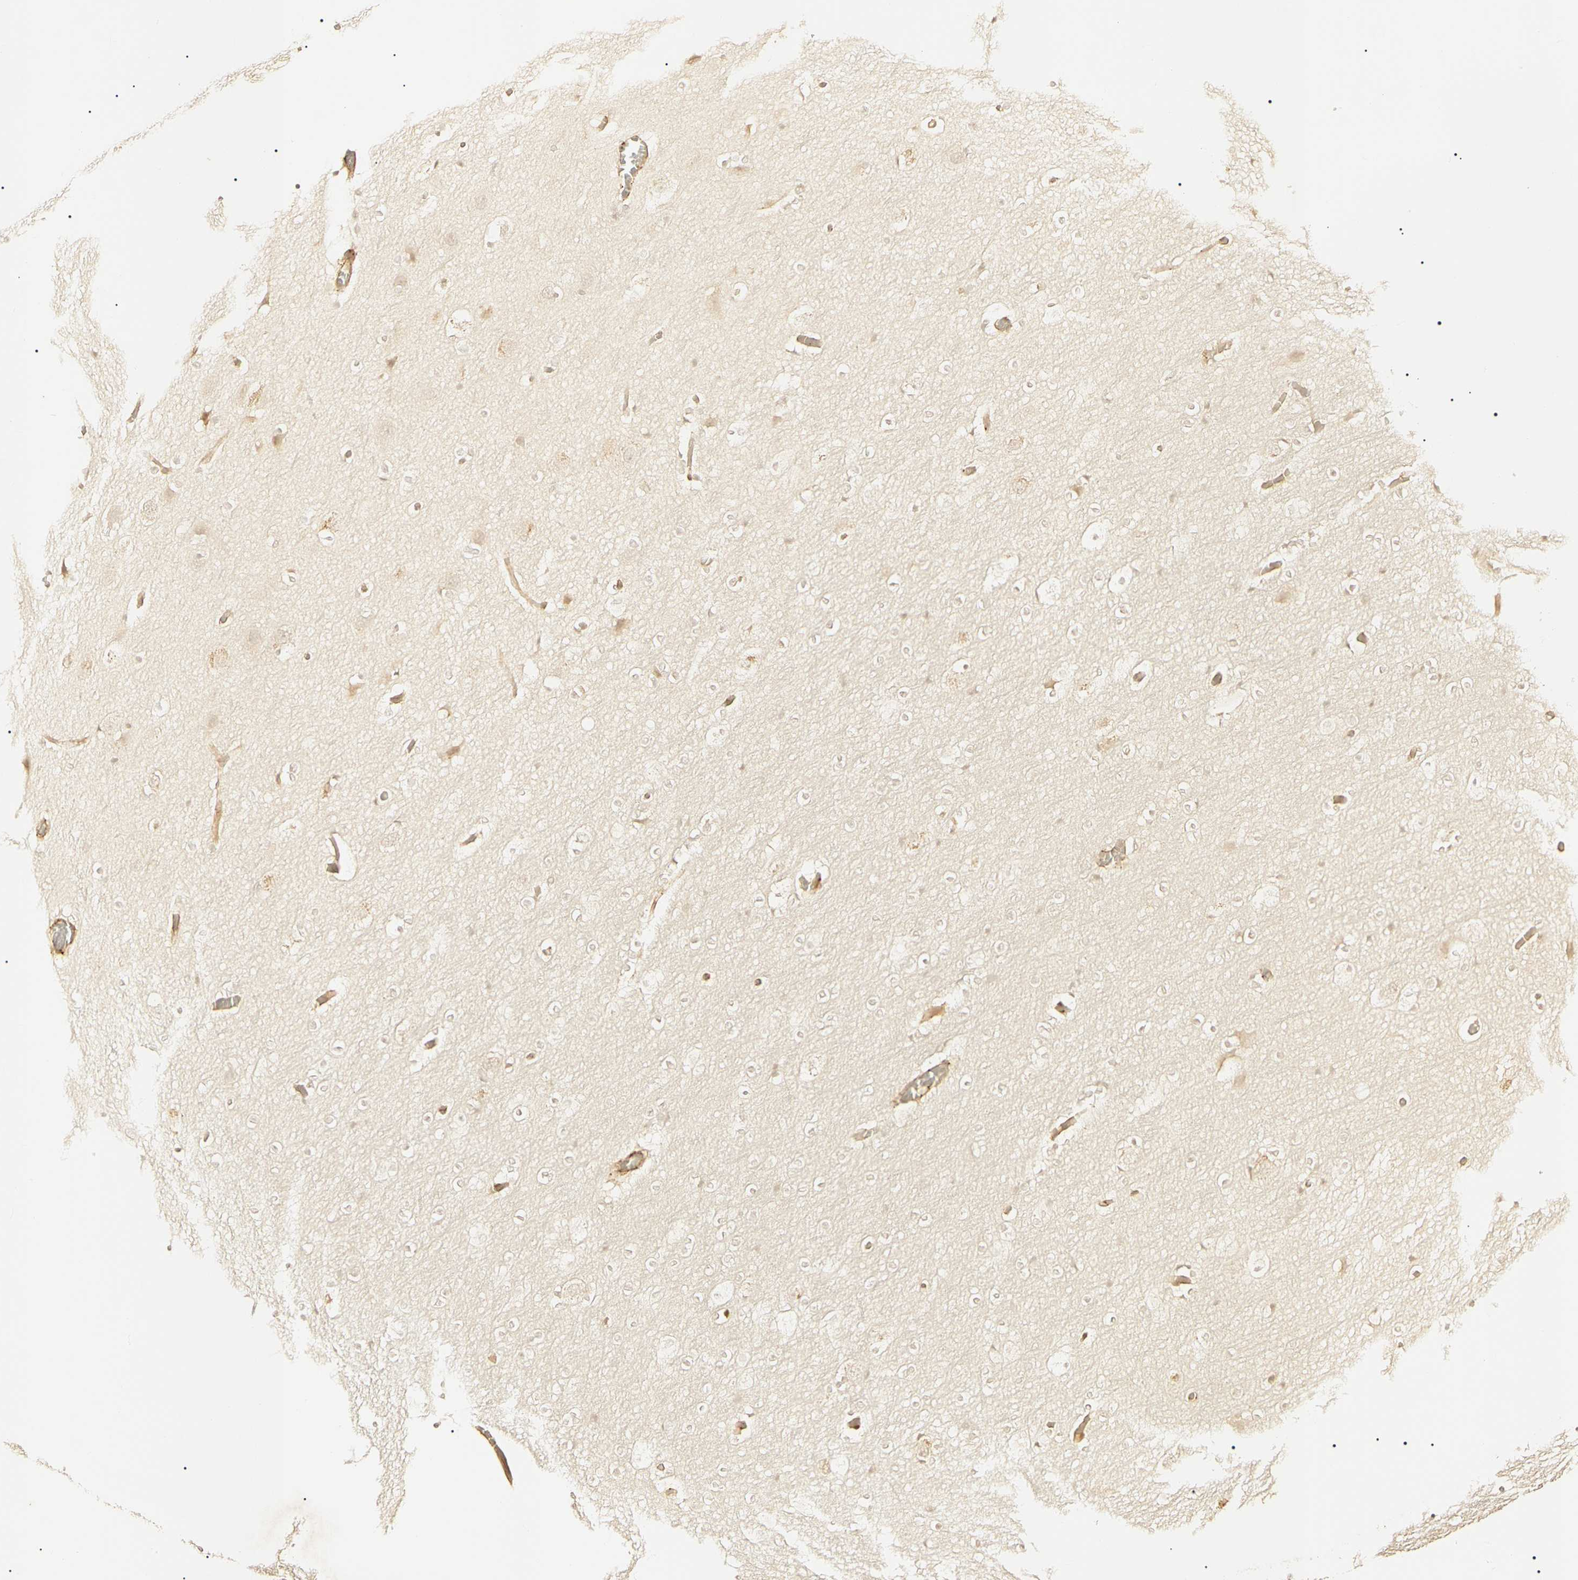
{"staining": {"intensity": "moderate", "quantity": "25%-75%", "location": "cytoplasmic/membranous"}, "tissue": "cerebral cortex", "cell_type": "Endothelial cells", "image_type": "normal", "snomed": [{"axis": "morphology", "description": "Normal tissue, NOS"}, {"axis": "topography", "description": "Cerebral cortex"}], "caption": "Protein analysis of benign cerebral cortex displays moderate cytoplasmic/membranous staining in about 25%-75% of endothelial cells. The protein of interest is shown in brown color, while the nuclei are stained blue.", "gene": "KLHL42", "patient": {"sex": "male", "age": 57}}